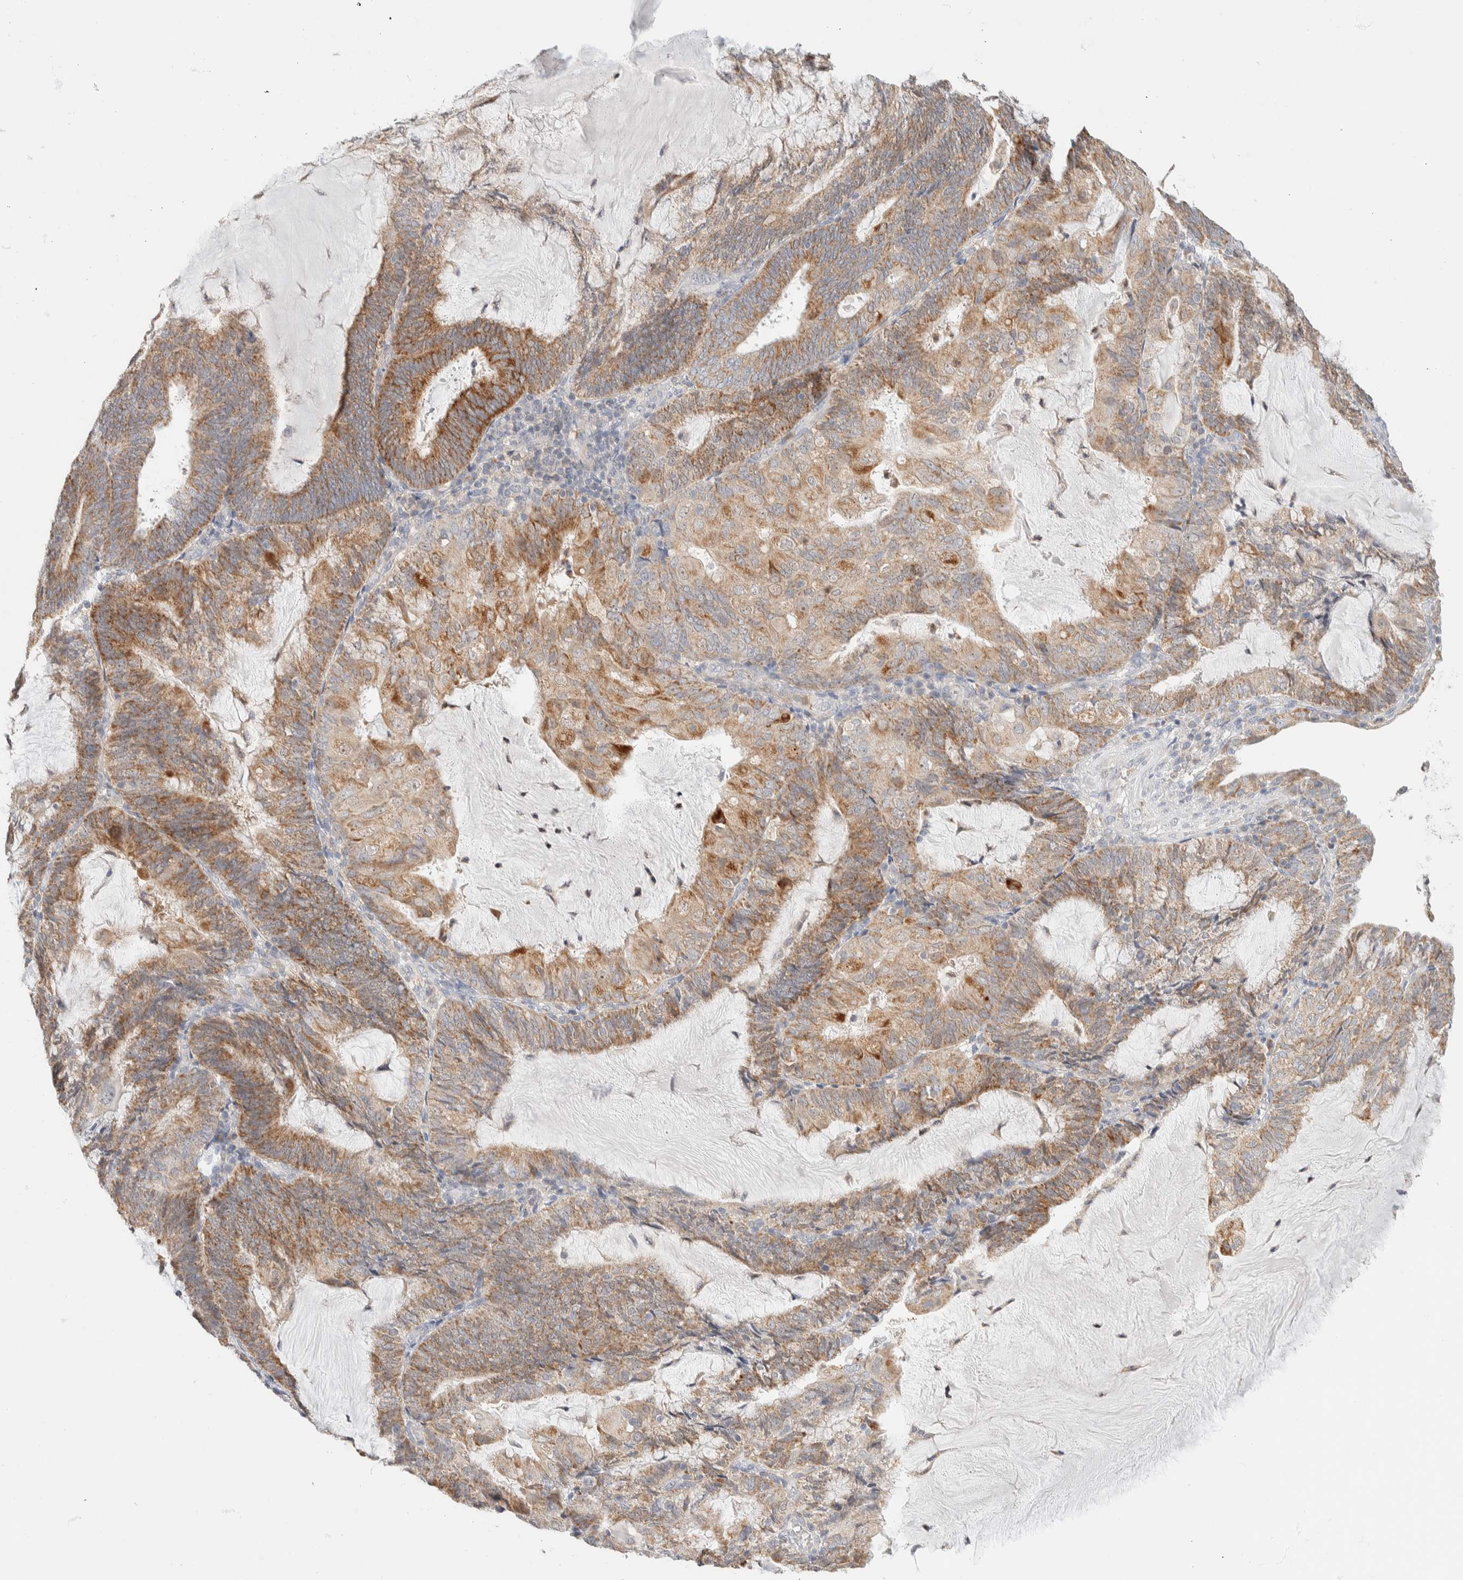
{"staining": {"intensity": "moderate", "quantity": ">75%", "location": "cytoplasmic/membranous"}, "tissue": "endometrial cancer", "cell_type": "Tumor cells", "image_type": "cancer", "snomed": [{"axis": "morphology", "description": "Adenocarcinoma, NOS"}, {"axis": "topography", "description": "Endometrium"}], "caption": "Adenocarcinoma (endometrial) stained with a protein marker displays moderate staining in tumor cells.", "gene": "HDHD3", "patient": {"sex": "female", "age": 81}}